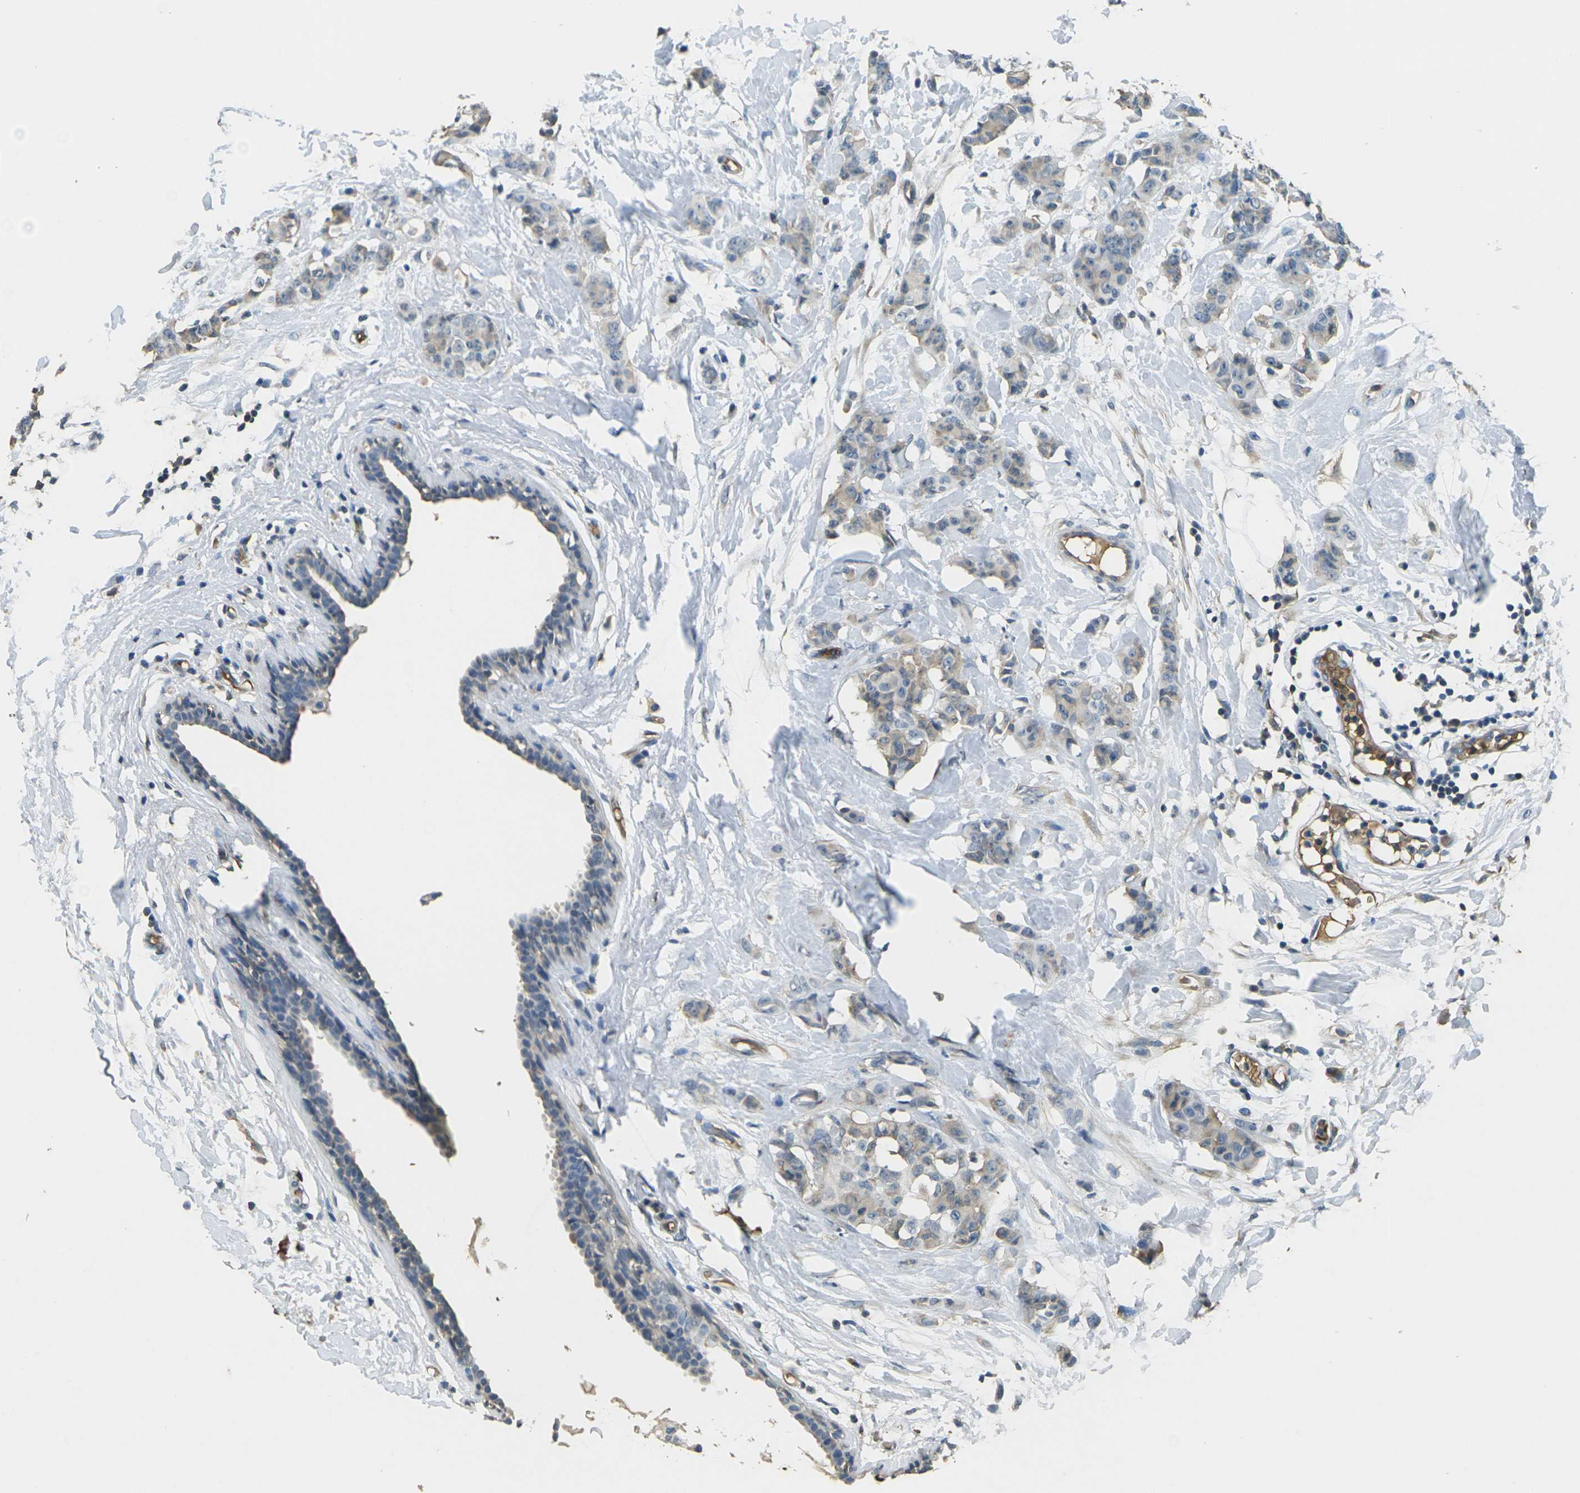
{"staining": {"intensity": "weak", "quantity": "25%-75%", "location": "cytoplasmic/membranous"}, "tissue": "breast cancer", "cell_type": "Tumor cells", "image_type": "cancer", "snomed": [{"axis": "morphology", "description": "Normal tissue, NOS"}, {"axis": "morphology", "description": "Duct carcinoma"}, {"axis": "topography", "description": "Breast"}], "caption": "A brown stain highlights weak cytoplasmic/membranous expression of a protein in human breast cancer tumor cells.", "gene": "HBB", "patient": {"sex": "female", "age": 40}}